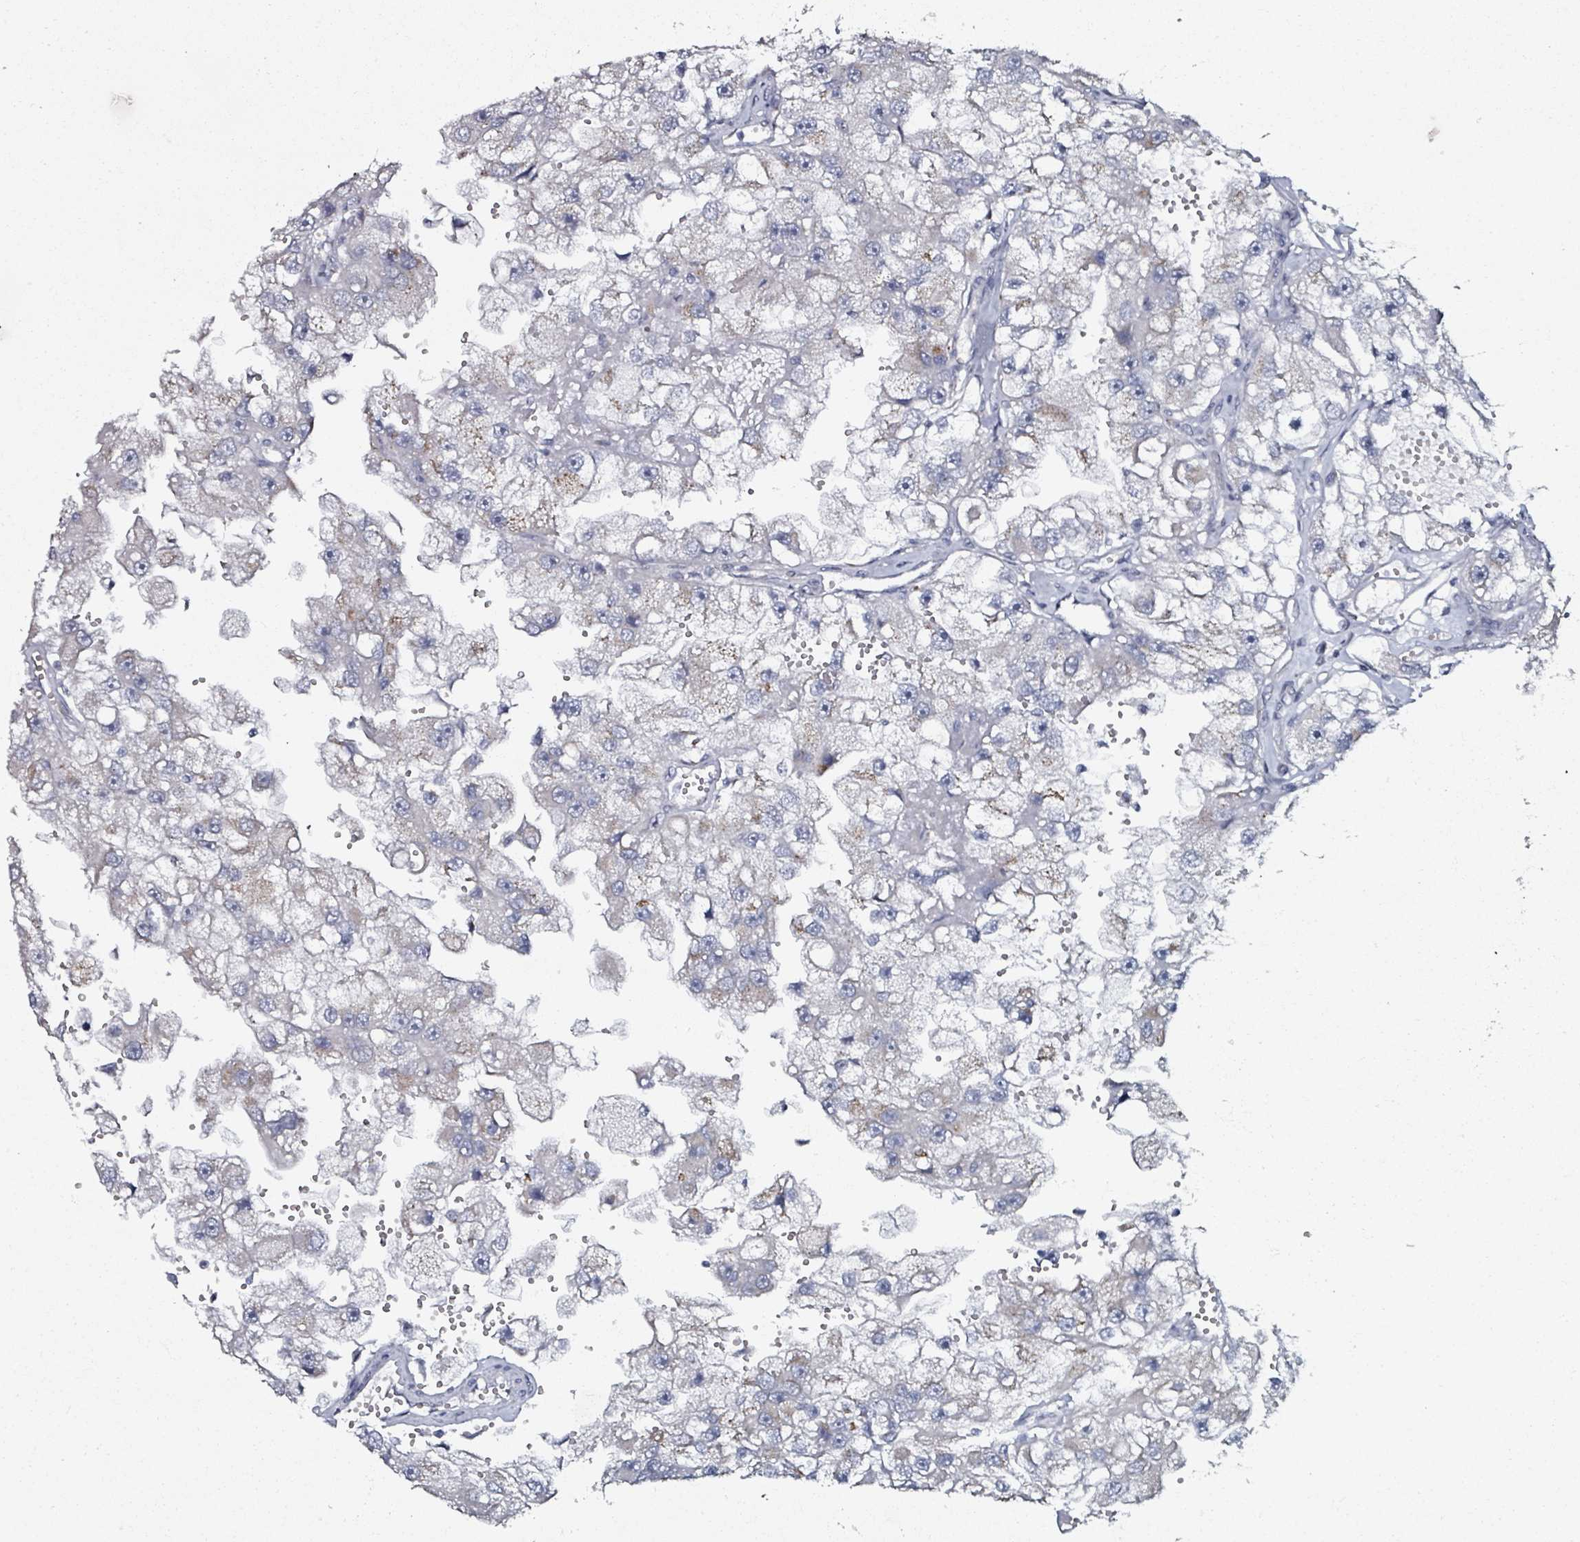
{"staining": {"intensity": "negative", "quantity": "none", "location": "none"}, "tissue": "renal cancer", "cell_type": "Tumor cells", "image_type": "cancer", "snomed": [{"axis": "morphology", "description": "Adenocarcinoma, NOS"}, {"axis": "topography", "description": "Kidney"}], "caption": "An immunohistochemistry image of renal cancer (adenocarcinoma) is shown. There is no staining in tumor cells of renal cancer (adenocarcinoma).", "gene": "B3GAT3", "patient": {"sex": "male", "age": 63}}